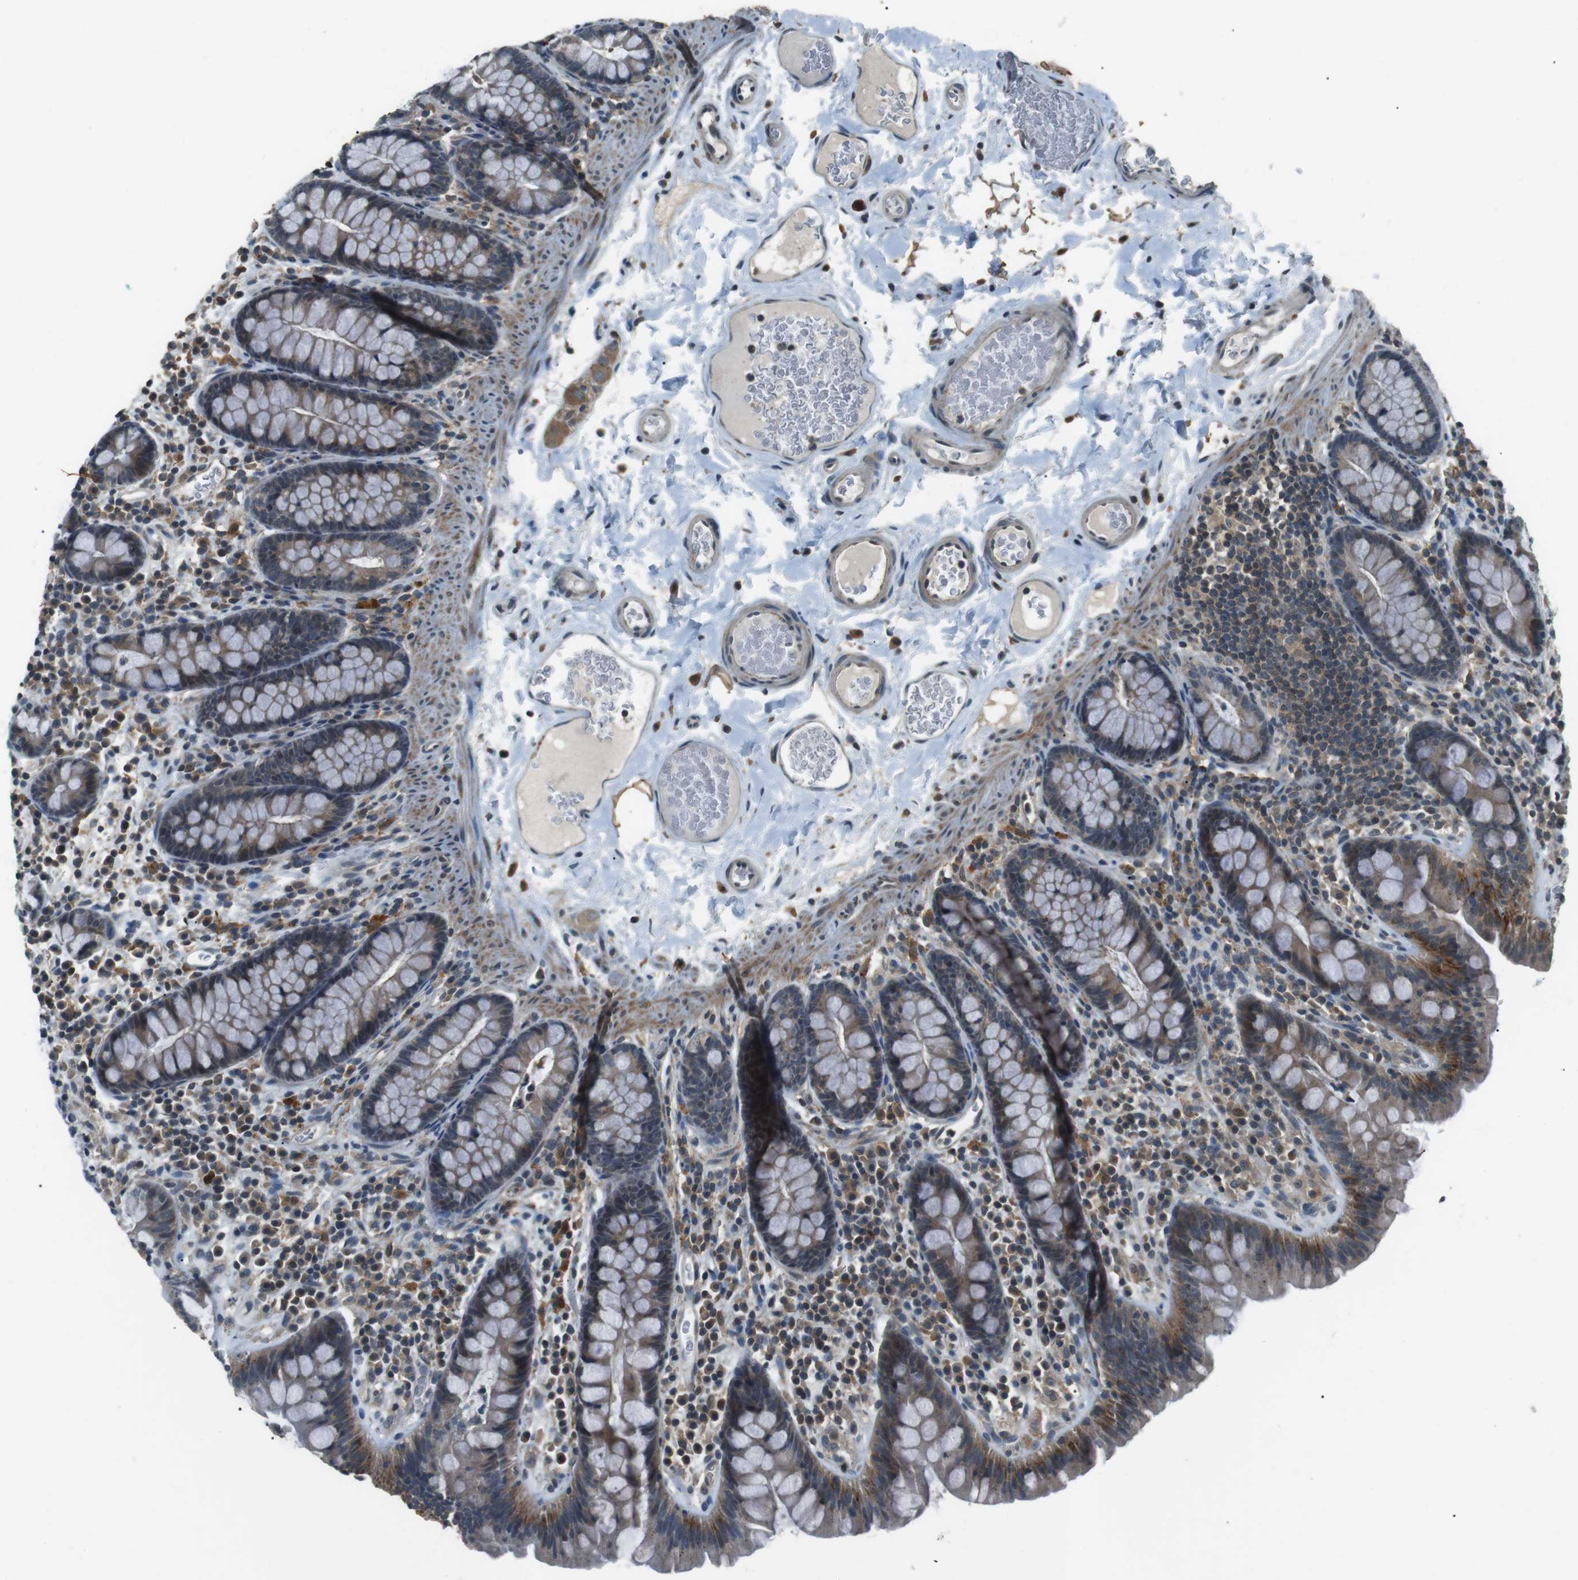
{"staining": {"intensity": "weak", "quantity": ">75%", "location": "cytoplasmic/membranous"}, "tissue": "colon", "cell_type": "Endothelial cells", "image_type": "normal", "snomed": [{"axis": "morphology", "description": "Normal tissue, NOS"}, {"axis": "topography", "description": "Colon"}], "caption": "IHC (DAB) staining of normal human colon displays weak cytoplasmic/membranous protein expression in approximately >75% of endothelial cells.", "gene": "NEK7", "patient": {"sex": "female", "age": 80}}